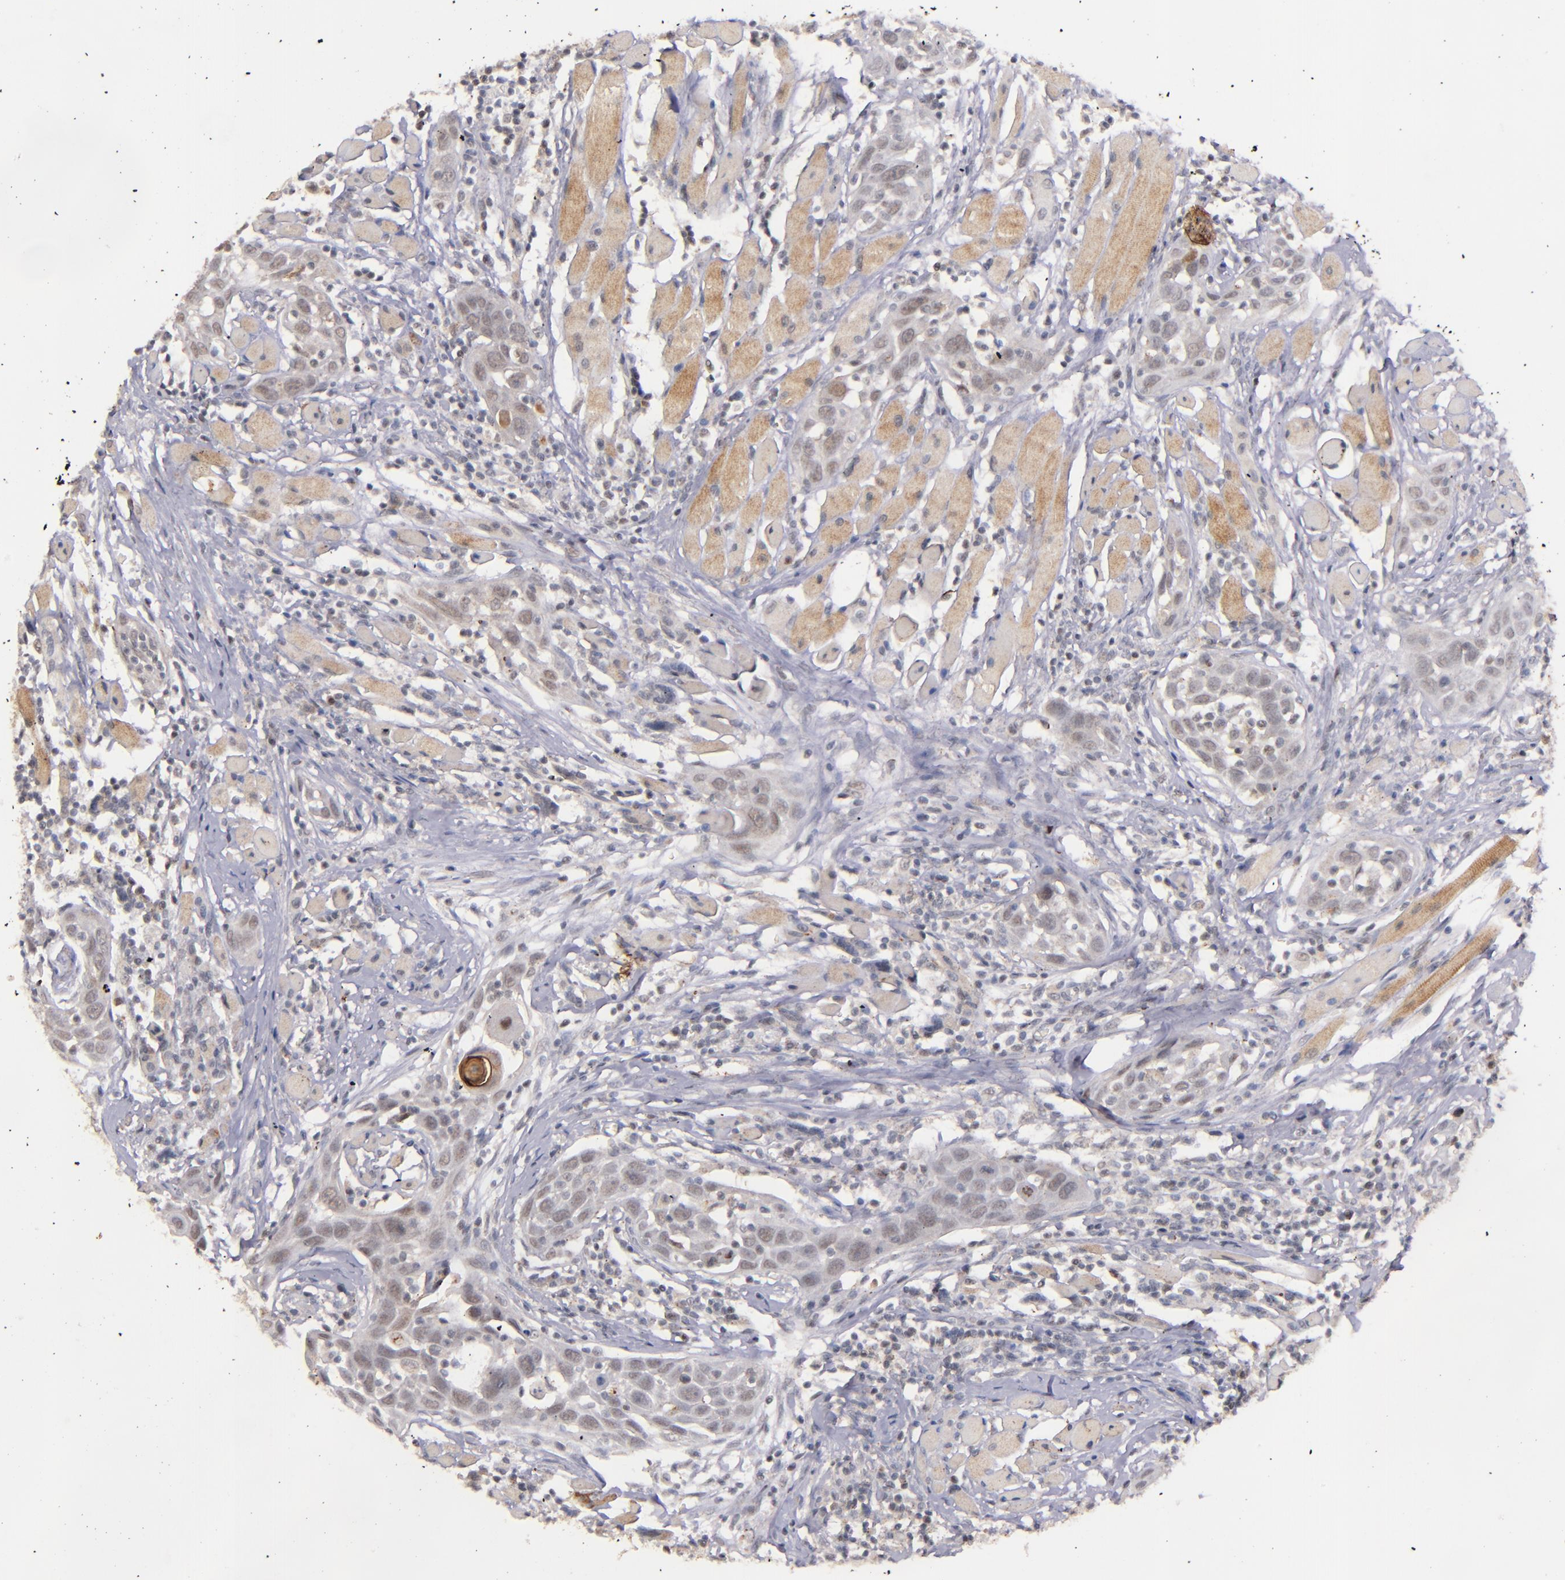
{"staining": {"intensity": "weak", "quantity": ">75%", "location": "cytoplasmic/membranous"}, "tissue": "head and neck cancer", "cell_type": "Tumor cells", "image_type": "cancer", "snomed": [{"axis": "morphology", "description": "Squamous cell carcinoma, NOS"}, {"axis": "topography", "description": "Oral tissue"}, {"axis": "topography", "description": "Head-Neck"}], "caption": "An immunohistochemistry (IHC) image of tumor tissue is shown. Protein staining in brown shows weak cytoplasmic/membranous positivity in head and neck cancer within tumor cells. Immunohistochemistry (ihc) stains the protein in brown and the nuclei are stained blue.", "gene": "SYP", "patient": {"sex": "female", "age": 50}}